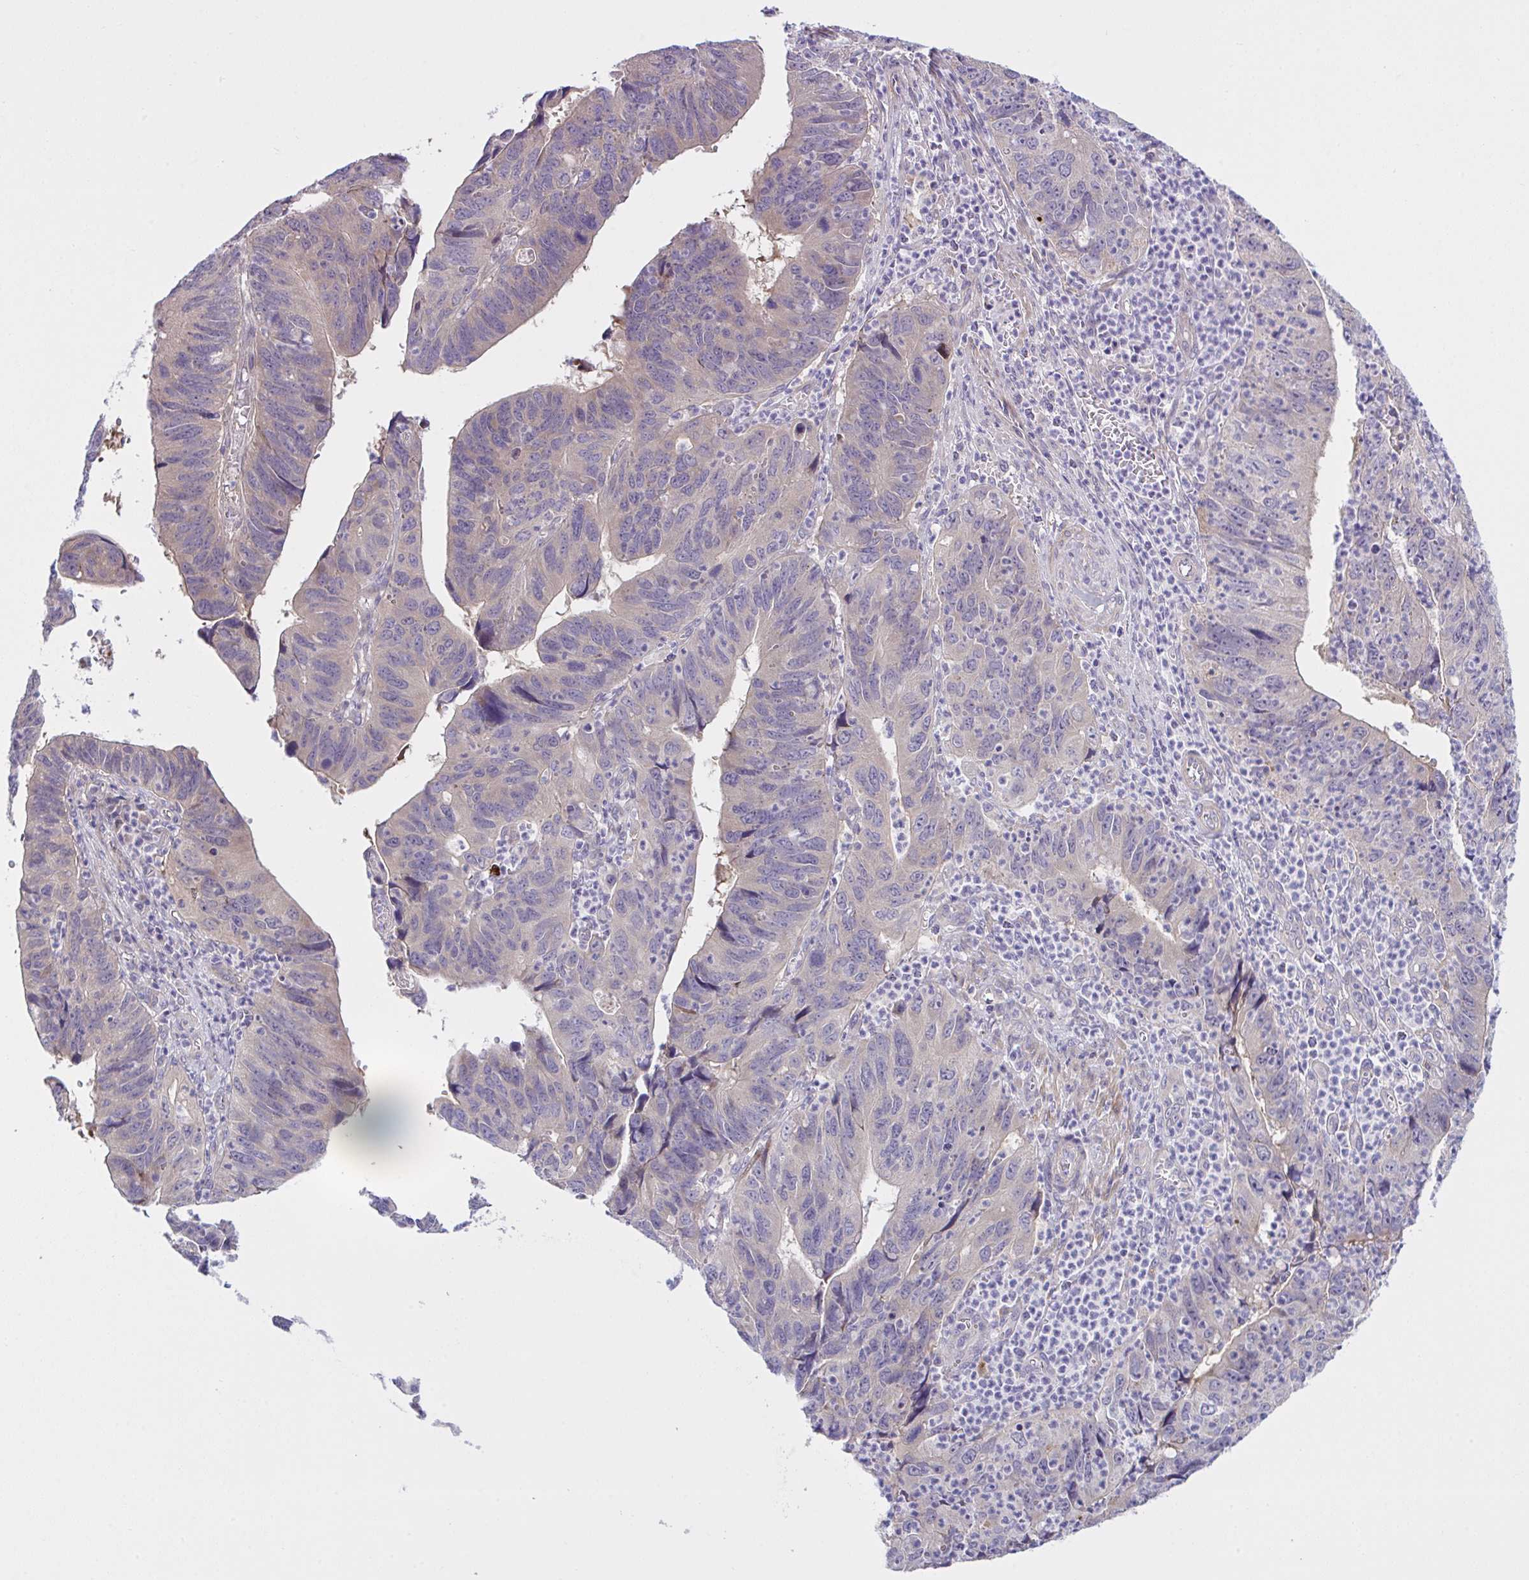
{"staining": {"intensity": "weak", "quantity": "<25%", "location": "cytoplasmic/membranous"}, "tissue": "stomach cancer", "cell_type": "Tumor cells", "image_type": "cancer", "snomed": [{"axis": "morphology", "description": "Adenocarcinoma, NOS"}, {"axis": "topography", "description": "Stomach"}], "caption": "Immunohistochemical staining of stomach adenocarcinoma reveals no significant positivity in tumor cells.", "gene": "SYNPO2L", "patient": {"sex": "male", "age": 59}}